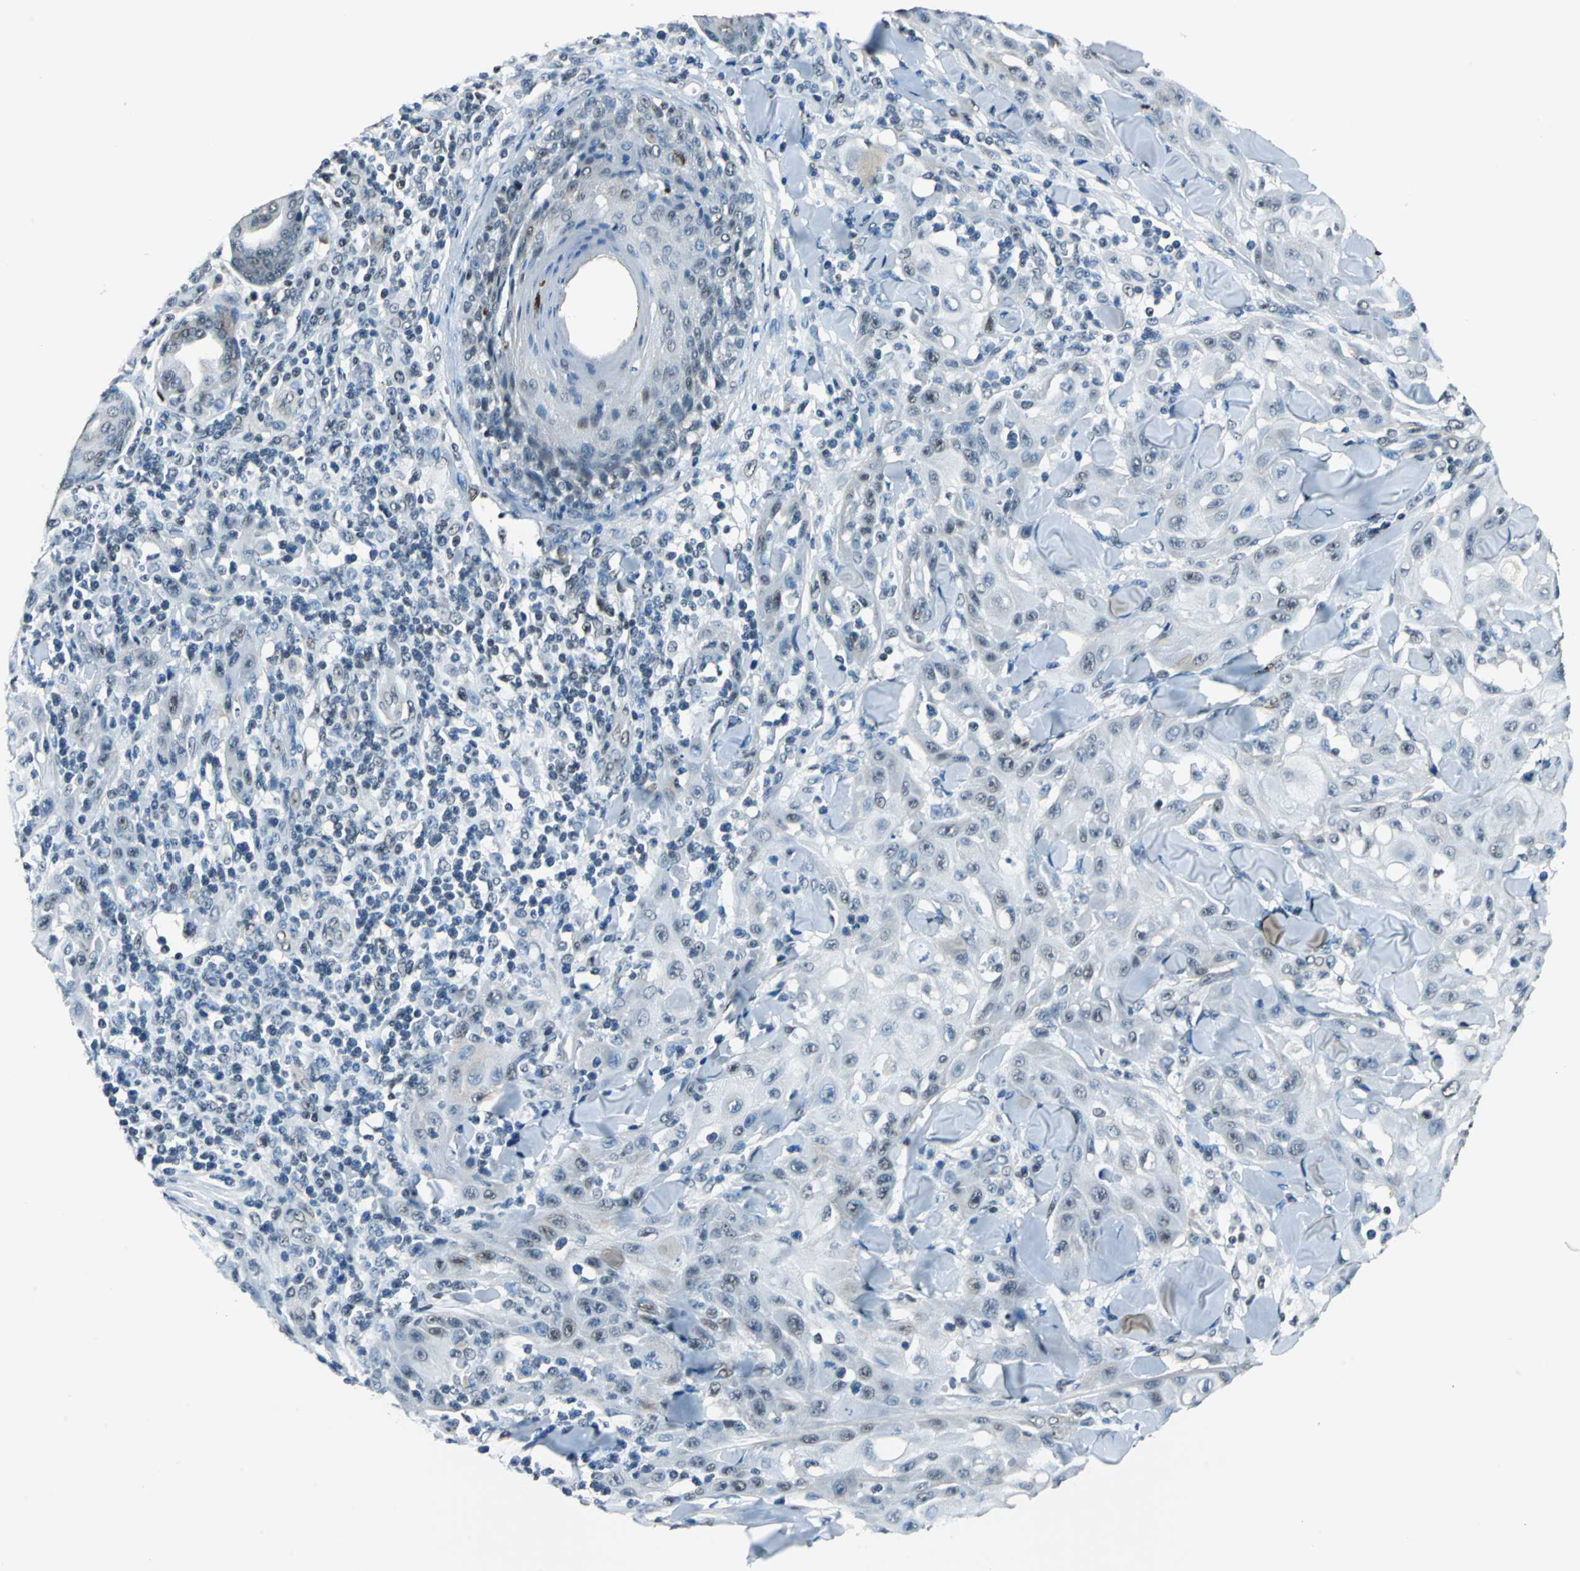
{"staining": {"intensity": "moderate", "quantity": "<25%", "location": "nuclear"}, "tissue": "skin cancer", "cell_type": "Tumor cells", "image_type": "cancer", "snomed": [{"axis": "morphology", "description": "Squamous cell carcinoma, NOS"}, {"axis": "topography", "description": "Skin"}], "caption": "A histopathology image of human squamous cell carcinoma (skin) stained for a protein demonstrates moderate nuclear brown staining in tumor cells. The protein is stained brown, and the nuclei are stained in blue (DAB IHC with brightfield microscopy, high magnification).", "gene": "RBM14", "patient": {"sex": "male", "age": 24}}